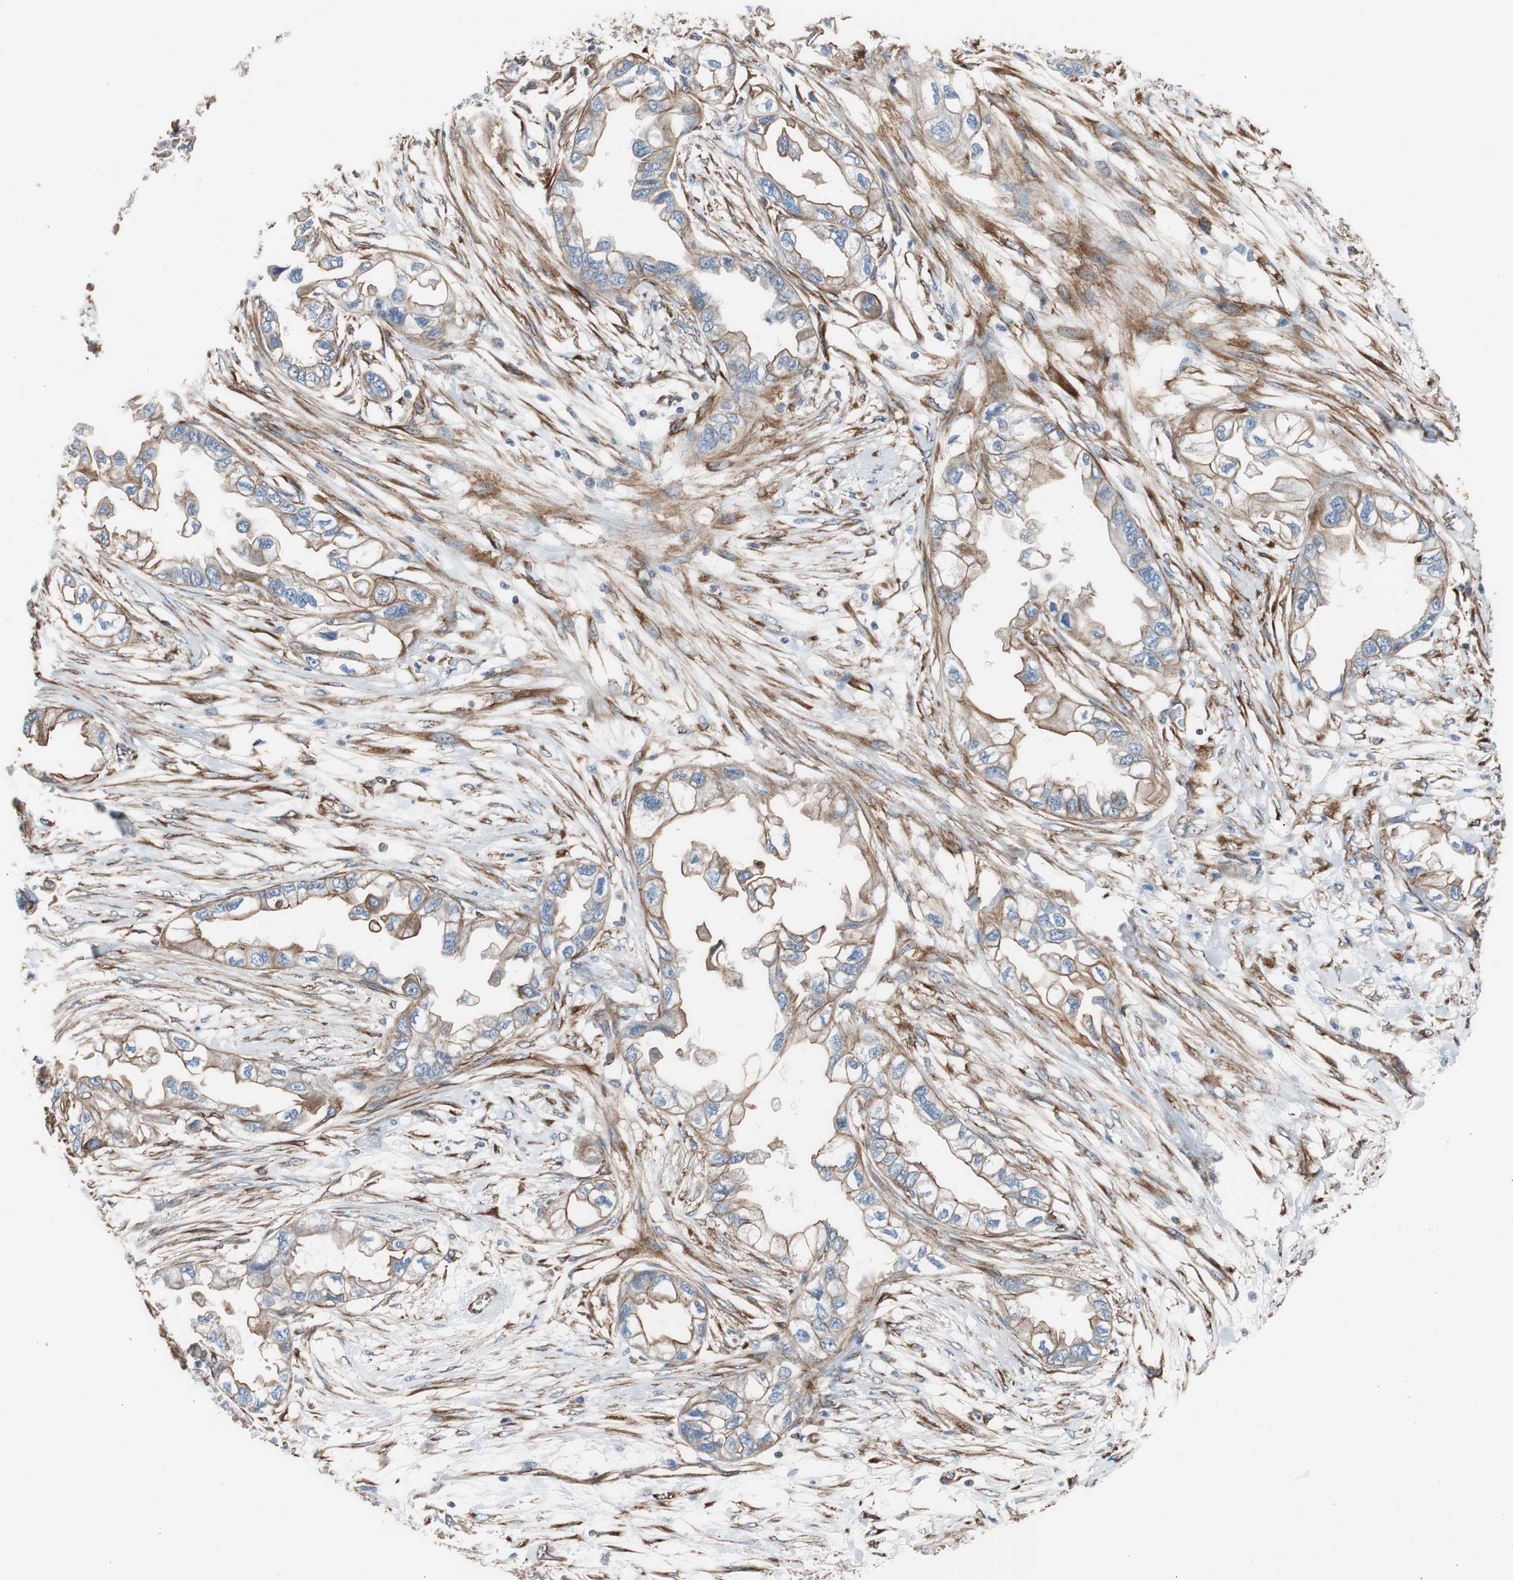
{"staining": {"intensity": "moderate", "quantity": "25%-75%", "location": "cytoplasmic/membranous"}, "tissue": "endometrial cancer", "cell_type": "Tumor cells", "image_type": "cancer", "snomed": [{"axis": "morphology", "description": "Adenocarcinoma, NOS"}, {"axis": "topography", "description": "Endometrium"}], "caption": "Adenocarcinoma (endometrial) stained with DAB IHC displays medium levels of moderate cytoplasmic/membranous expression in approximately 25%-75% of tumor cells.", "gene": "KIF3B", "patient": {"sex": "female", "age": 67}}